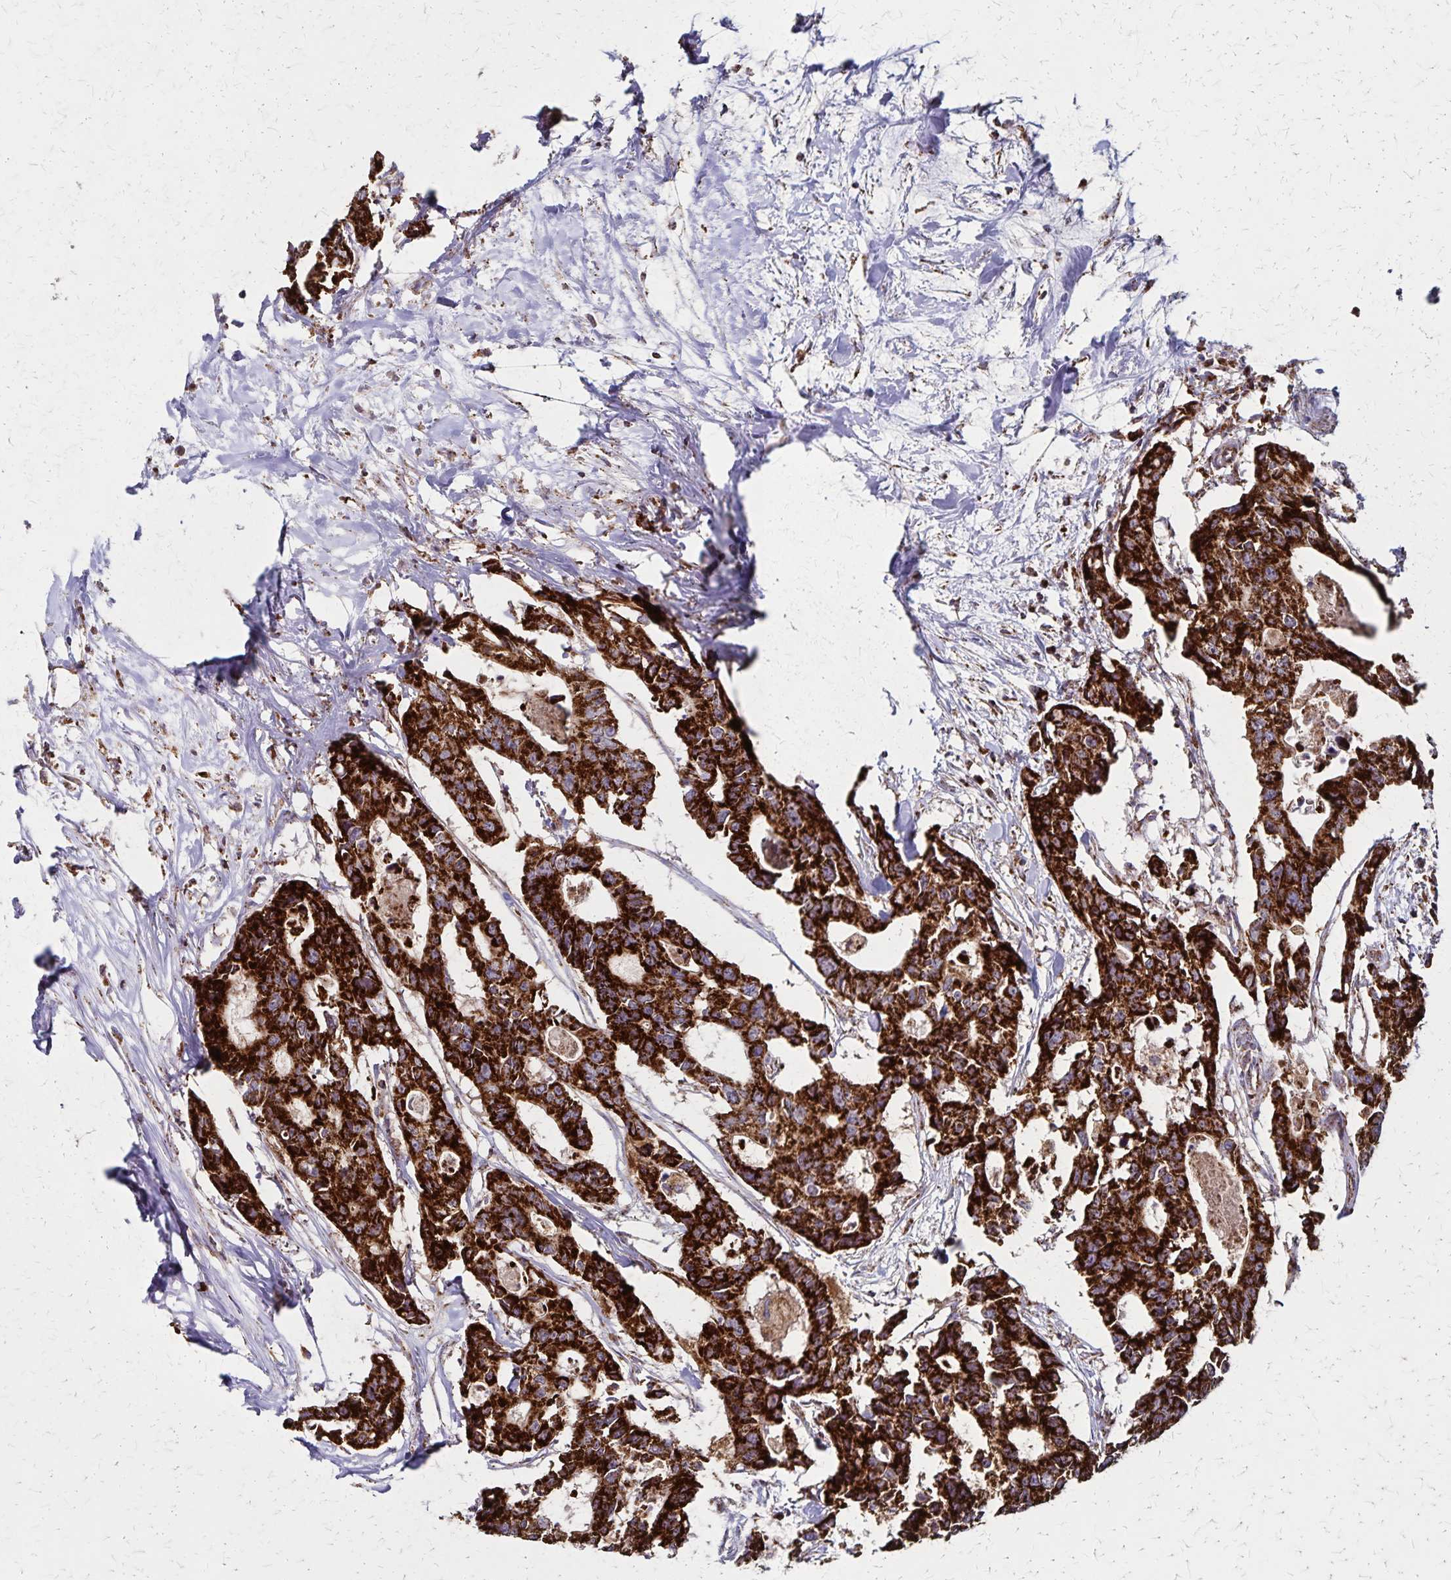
{"staining": {"intensity": "strong", "quantity": ">75%", "location": "cytoplasmic/membranous"}, "tissue": "colorectal cancer", "cell_type": "Tumor cells", "image_type": "cancer", "snomed": [{"axis": "morphology", "description": "Adenocarcinoma, NOS"}, {"axis": "topography", "description": "Rectum"}], "caption": "Colorectal adenocarcinoma stained with a protein marker demonstrates strong staining in tumor cells.", "gene": "NFS1", "patient": {"sex": "male", "age": 57}}